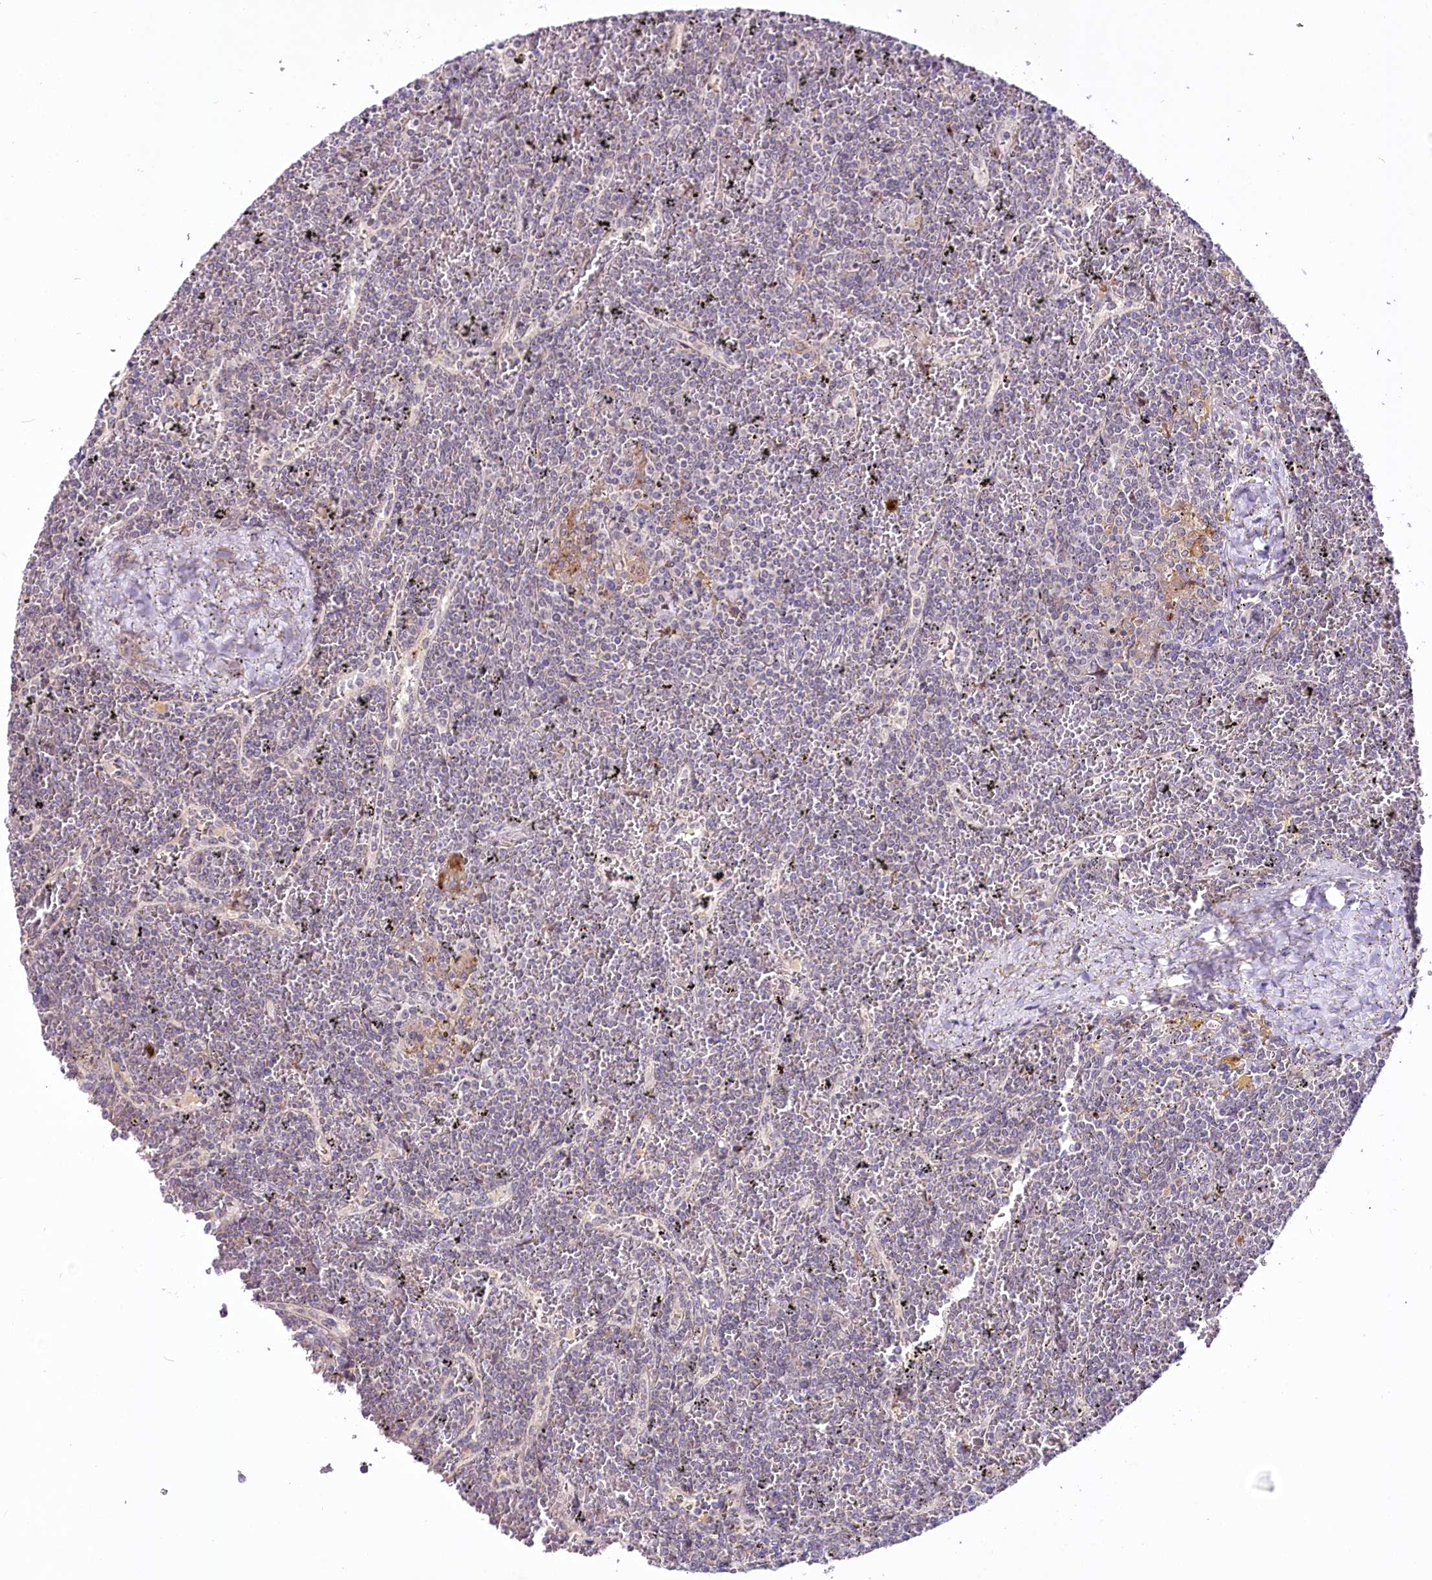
{"staining": {"intensity": "negative", "quantity": "none", "location": "none"}, "tissue": "lymphoma", "cell_type": "Tumor cells", "image_type": "cancer", "snomed": [{"axis": "morphology", "description": "Malignant lymphoma, non-Hodgkin's type, Low grade"}, {"axis": "topography", "description": "Spleen"}], "caption": "High magnification brightfield microscopy of lymphoma stained with DAB (3,3'-diaminobenzidine) (brown) and counterstained with hematoxylin (blue): tumor cells show no significant expression.", "gene": "VWA5A", "patient": {"sex": "female", "age": 19}}